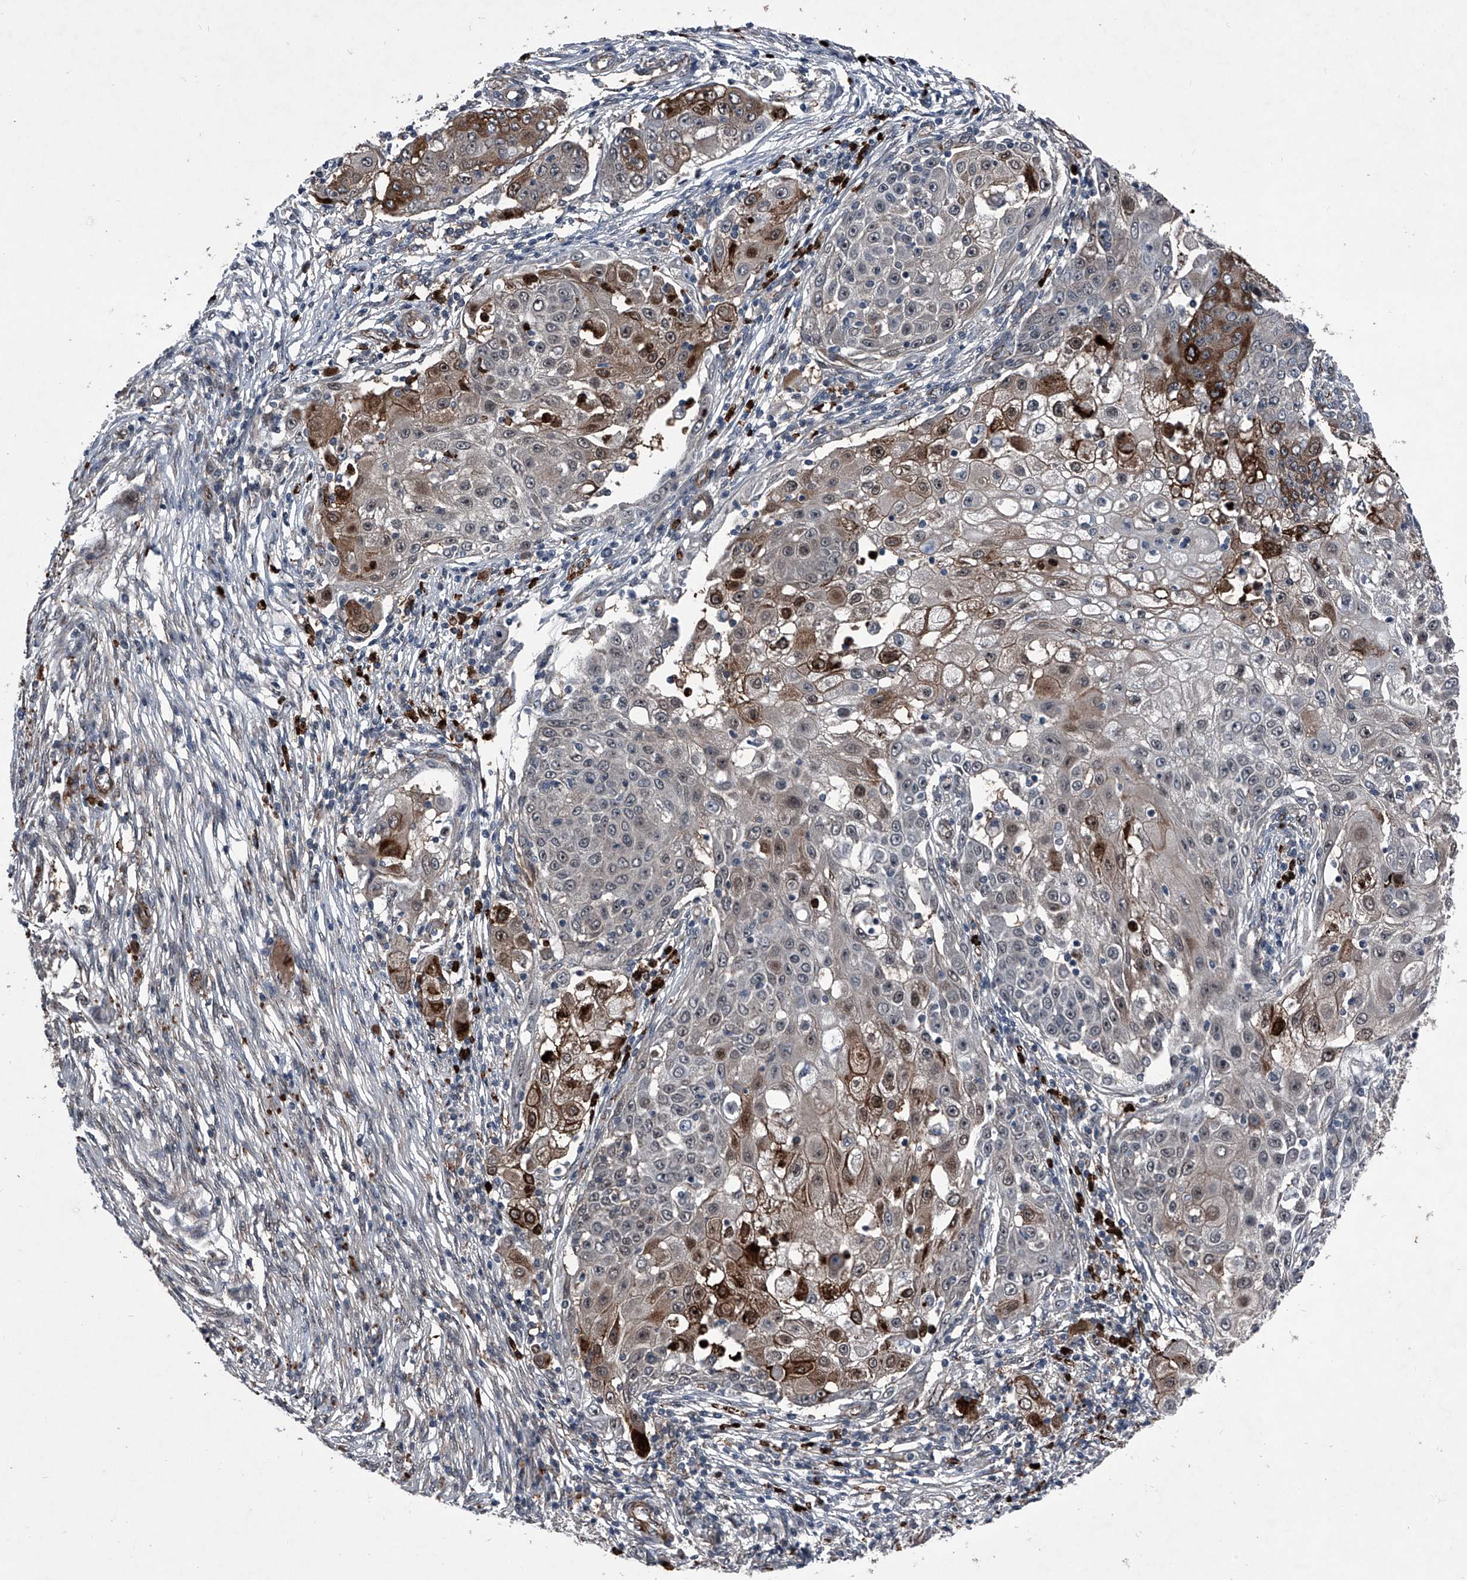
{"staining": {"intensity": "moderate", "quantity": "25%-75%", "location": "cytoplasmic/membranous,nuclear"}, "tissue": "ovarian cancer", "cell_type": "Tumor cells", "image_type": "cancer", "snomed": [{"axis": "morphology", "description": "Carcinoma, endometroid"}, {"axis": "topography", "description": "Ovary"}], "caption": "Immunohistochemistry (IHC) image of neoplastic tissue: human ovarian endometroid carcinoma stained using immunohistochemistry (IHC) reveals medium levels of moderate protein expression localized specifically in the cytoplasmic/membranous and nuclear of tumor cells, appearing as a cytoplasmic/membranous and nuclear brown color.", "gene": "MAPKAP1", "patient": {"sex": "female", "age": 42}}